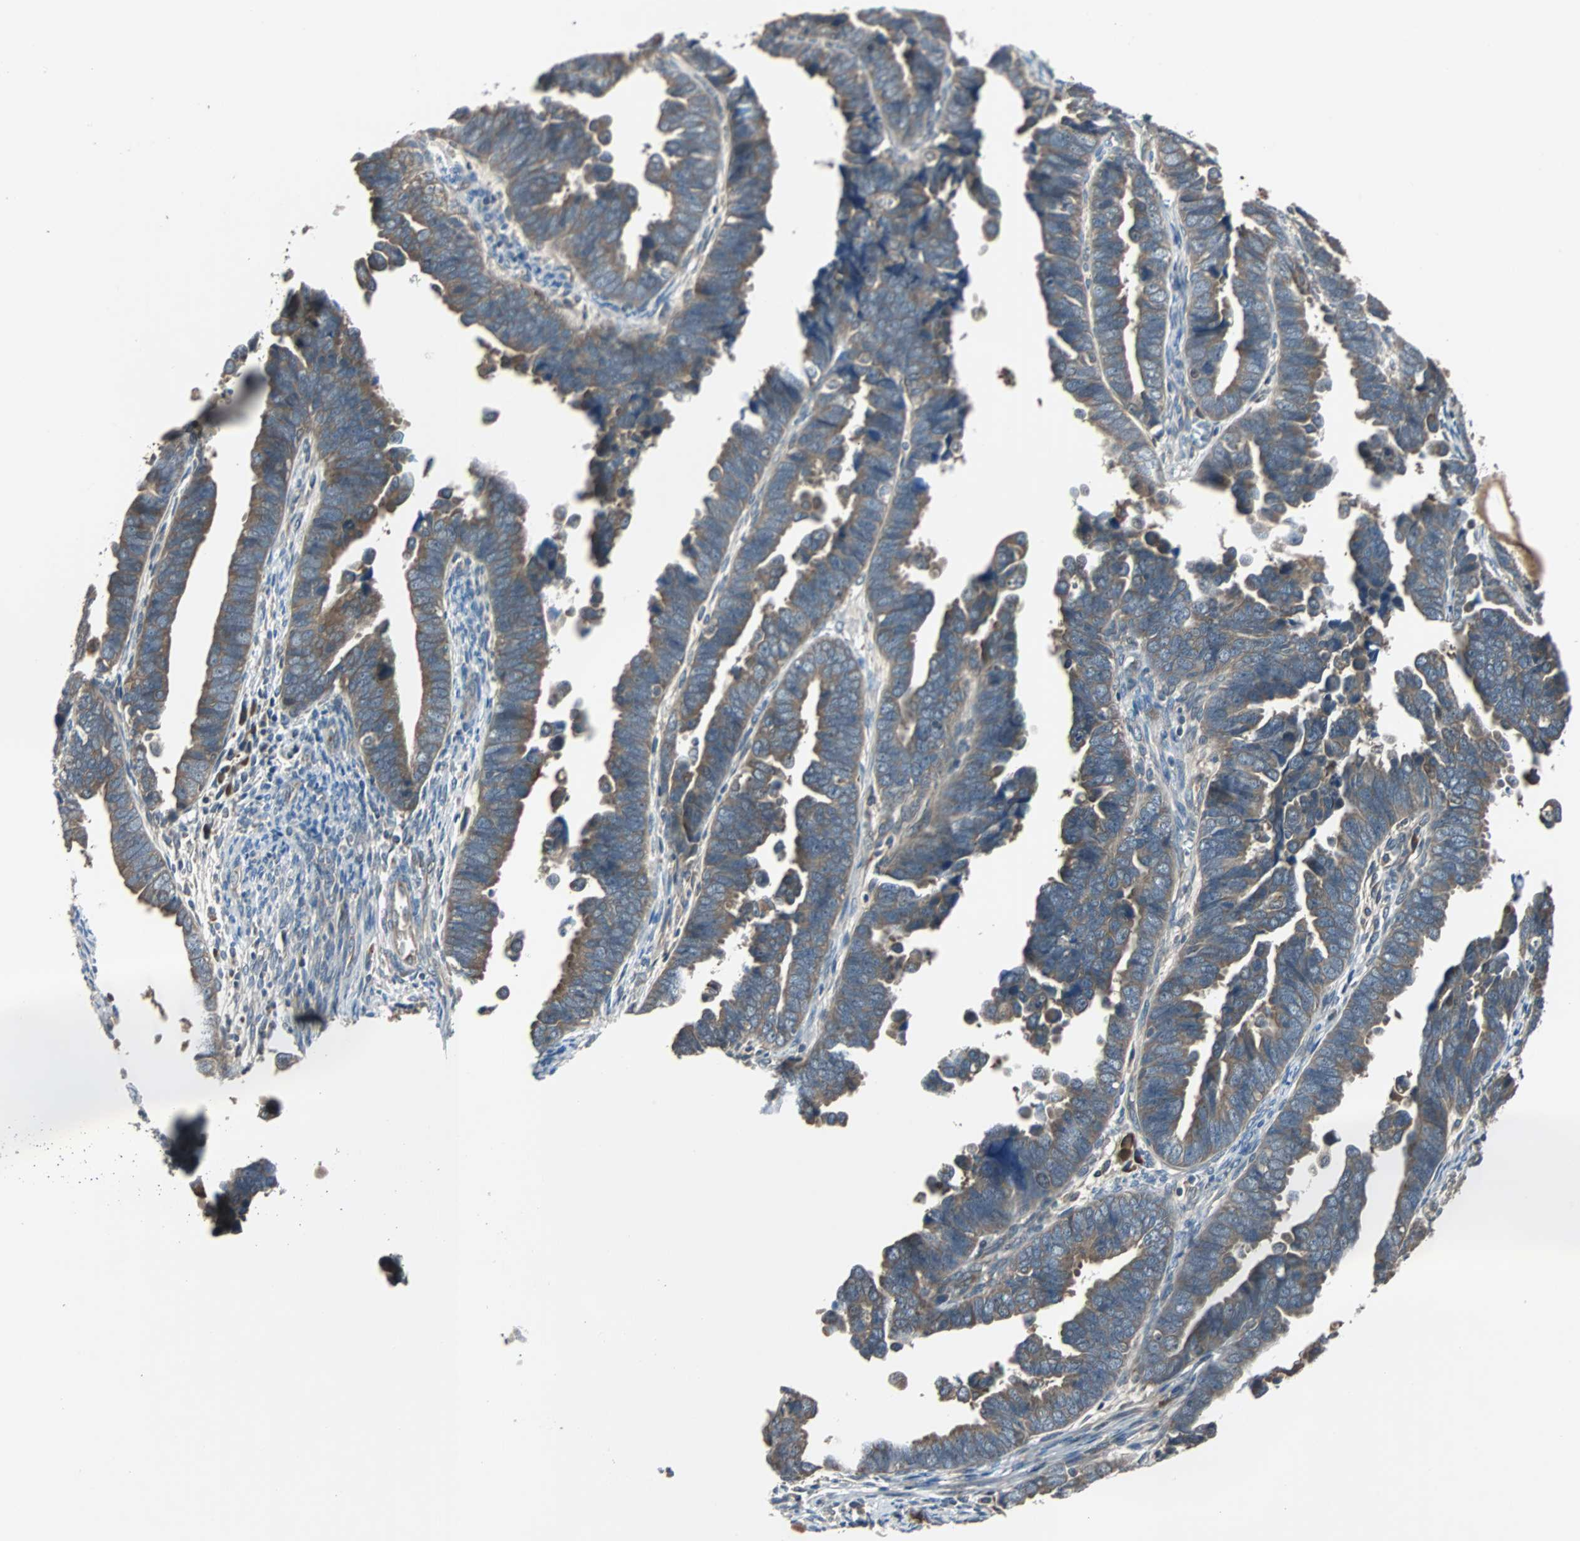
{"staining": {"intensity": "weak", "quantity": ">75%", "location": "cytoplasmic/membranous"}, "tissue": "endometrial cancer", "cell_type": "Tumor cells", "image_type": "cancer", "snomed": [{"axis": "morphology", "description": "Adenocarcinoma, NOS"}, {"axis": "topography", "description": "Endometrium"}], "caption": "Human endometrial cancer (adenocarcinoma) stained with a protein marker reveals weak staining in tumor cells.", "gene": "ARF1", "patient": {"sex": "female", "age": 75}}